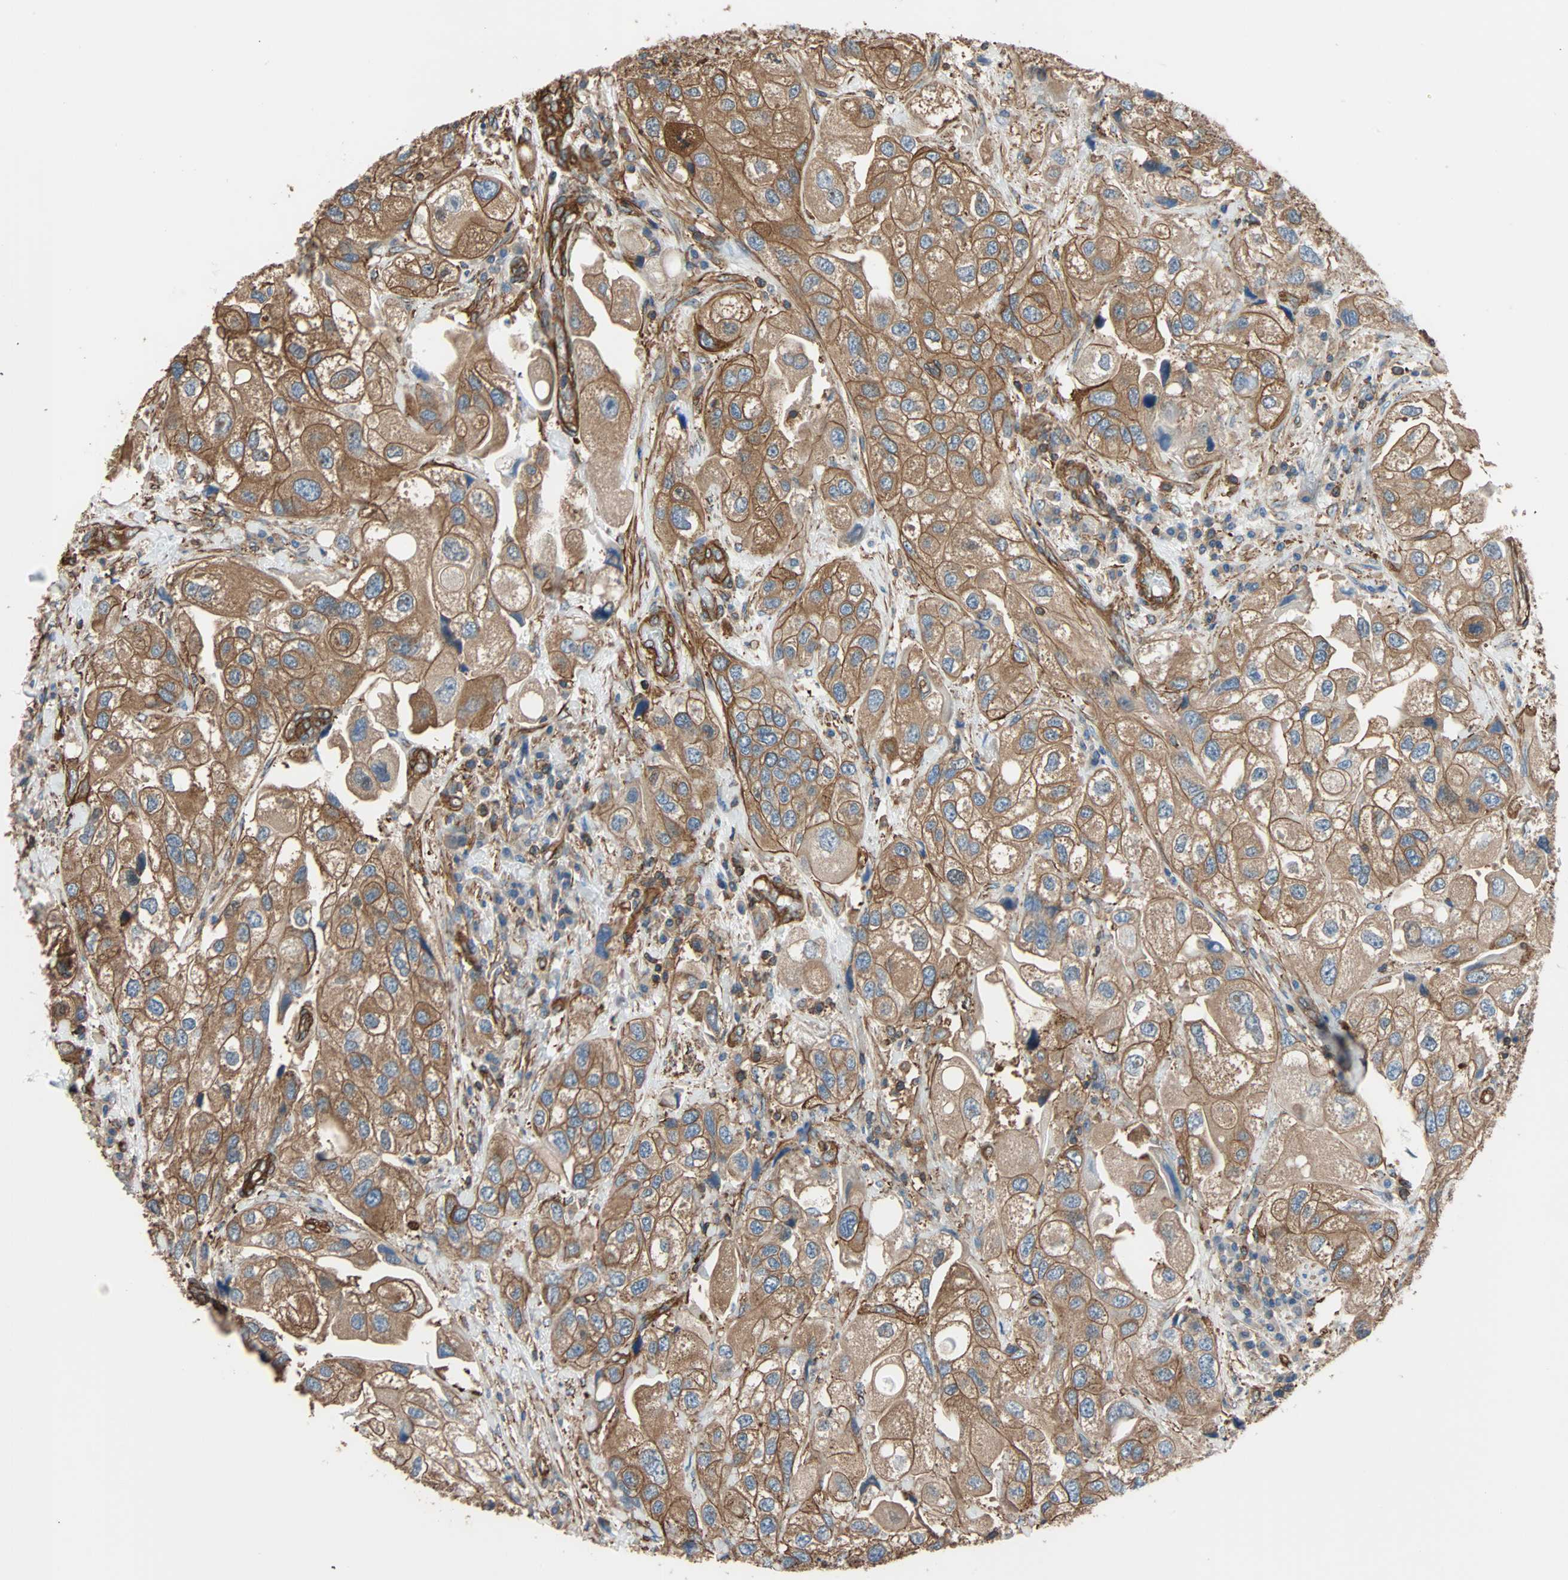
{"staining": {"intensity": "moderate", "quantity": ">75%", "location": "cytoplasmic/membranous"}, "tissue": "urothelial cancer", "cell_type": "Tumor cells", "image_type": "cancer", "snomed": [{"axis": "morphology", "description": "Urothelial carcinoma, High grade"}, {"axis": "topography", "description": "Urinary bladder"}], "caption": "IHC histopathology image of human urothelial cancer stained for a protein (brown), which displays medium levels of moderate cytoplasmic/membranous positivity in approximately >75% of tumor cells.", "gene": "GALNT10", "patient": {"sex": "female", "age": 64}}